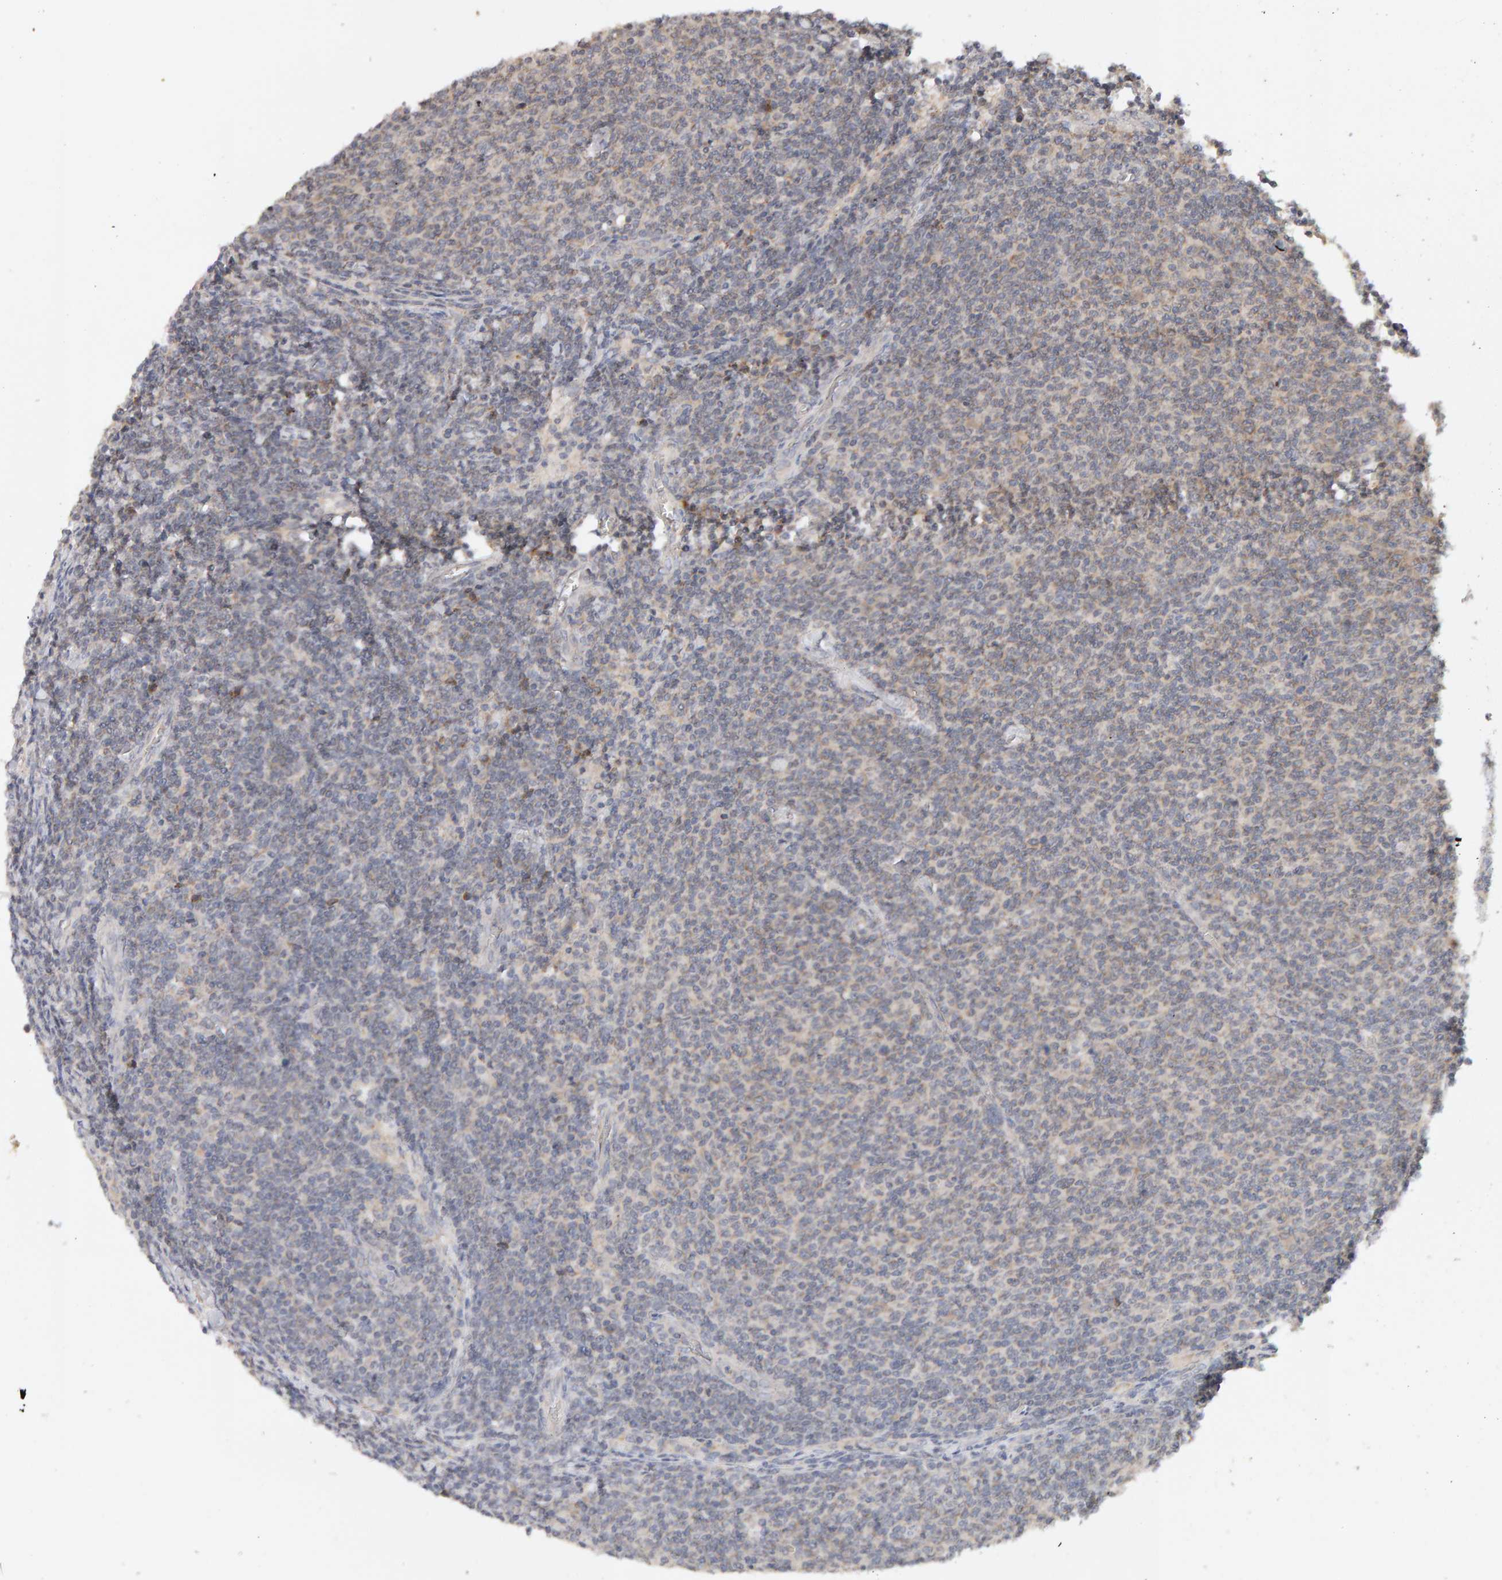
{"staining": {"intensity": "negative", "quantity": "none", "location": "none"}, "tissue": "lymphoma", "cell_type": "Tumor cells", "image_type": "cancer", "snomed": [{"axis": "morphology", "description": "Malignant lymphoma, non-Hodgkin's type, Low grade"}, {"axis": "topography", "description": "Lymph node"}], "caption": "This is an IHC photomicrograph of low-grade malignant lymphoma, non-Hodgkin's type. There is no positivity in tumor cells.", "gene": "DNAJC7", "patient": {"sex": "male", "age": 66}}